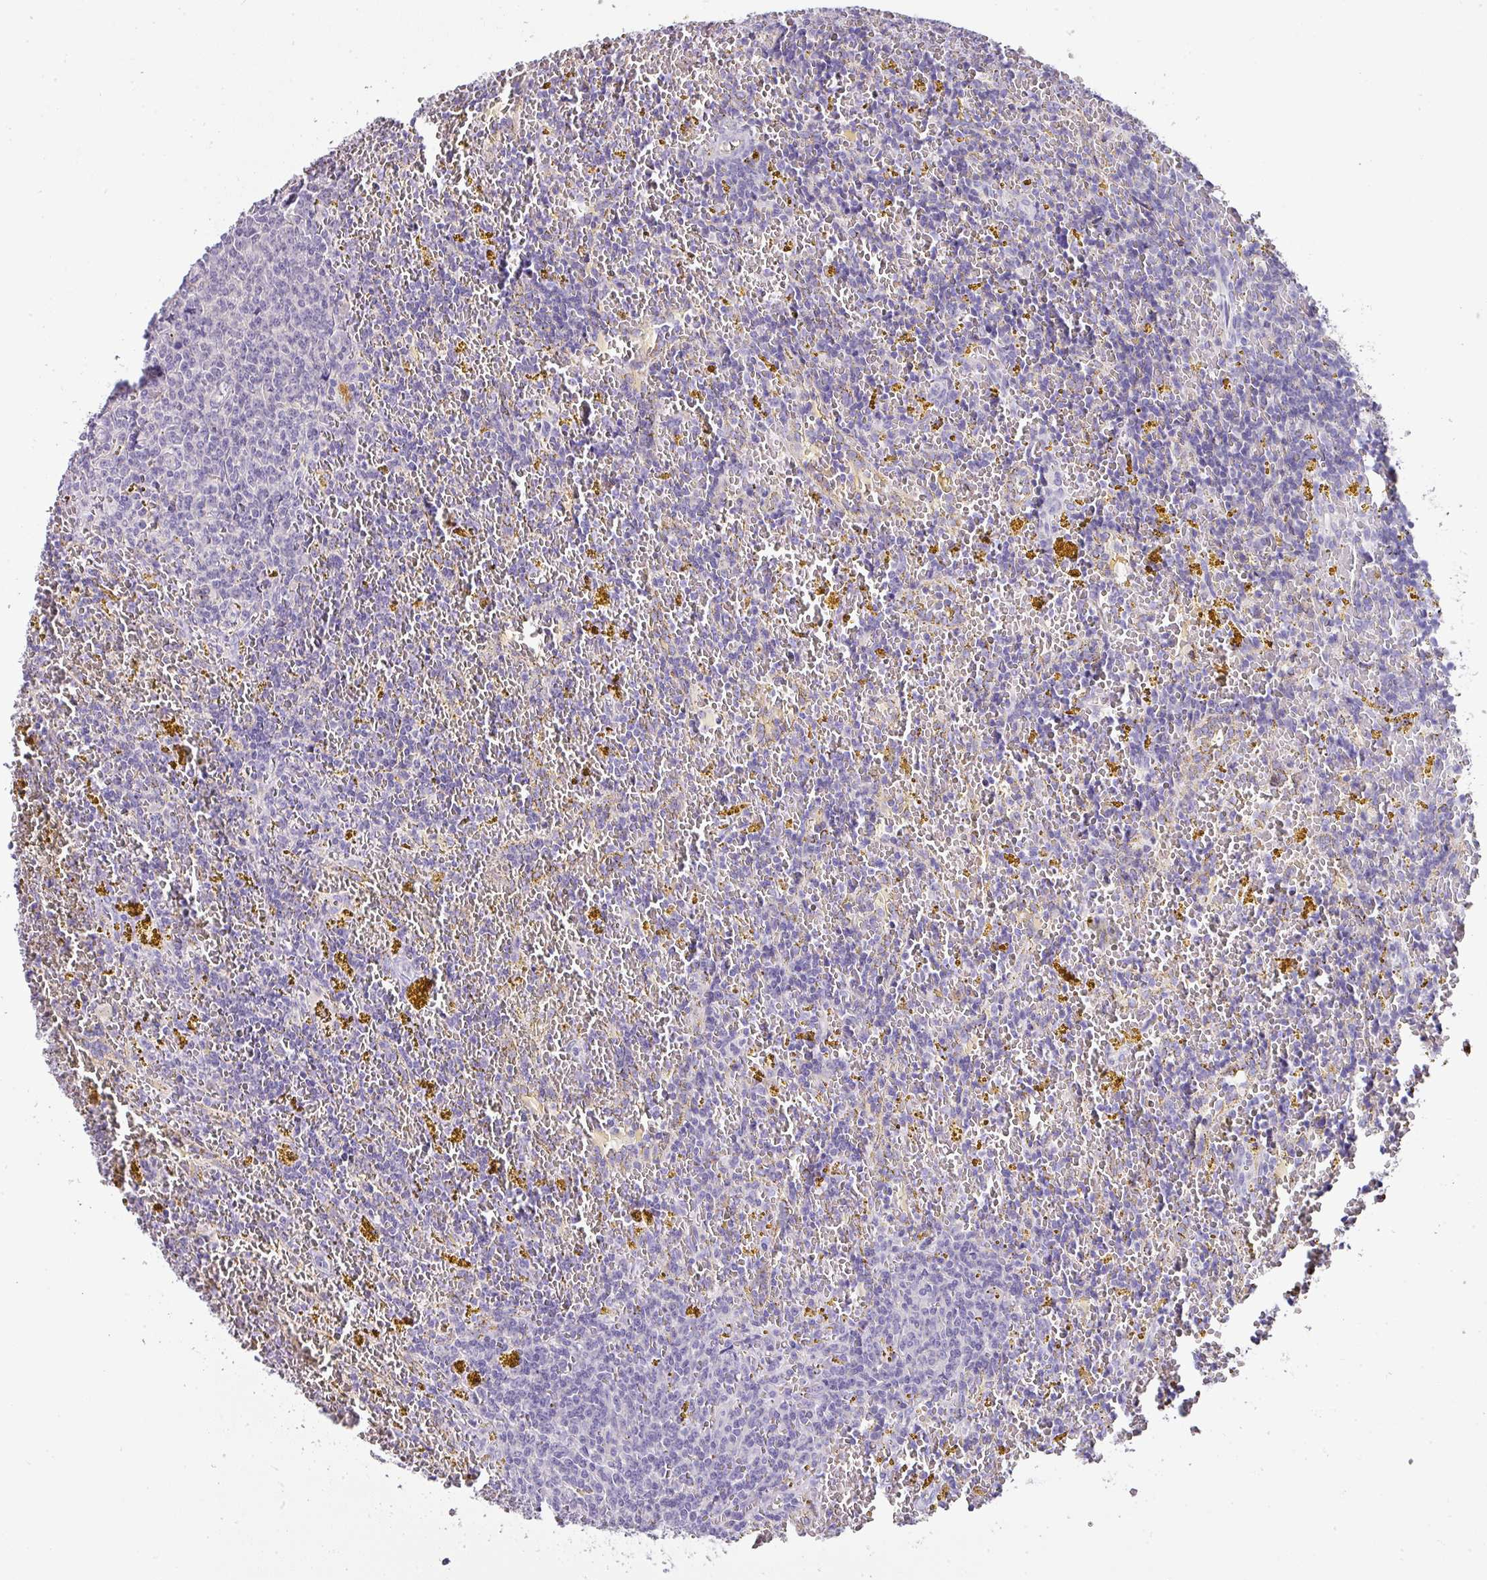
{"staining": {"intensity": "negative", "quantity": "none", "location": "none"}, "tissue": "lymphoma", "cell_type": "Tumor cells", "image_type": "cancer", "snomed": [{"axis": "morphology", "description": "Malignant lymphoma, non-Hodgkin's type, Low grade"}, {"axis": "topography", "description": "Spleen"}, {"axis": "topography", "description": "Lymph node"}], "caption": "Immunohistochemistry (IHC) photomicrograph of neoplastic tissue: lymphoma stained with DAB (3,3'-diaminobenzidine) exhibits no significant protein expression in tumor cells.", "gene": "CCZ1", "patient": {"sex": "female", "age": 66}}